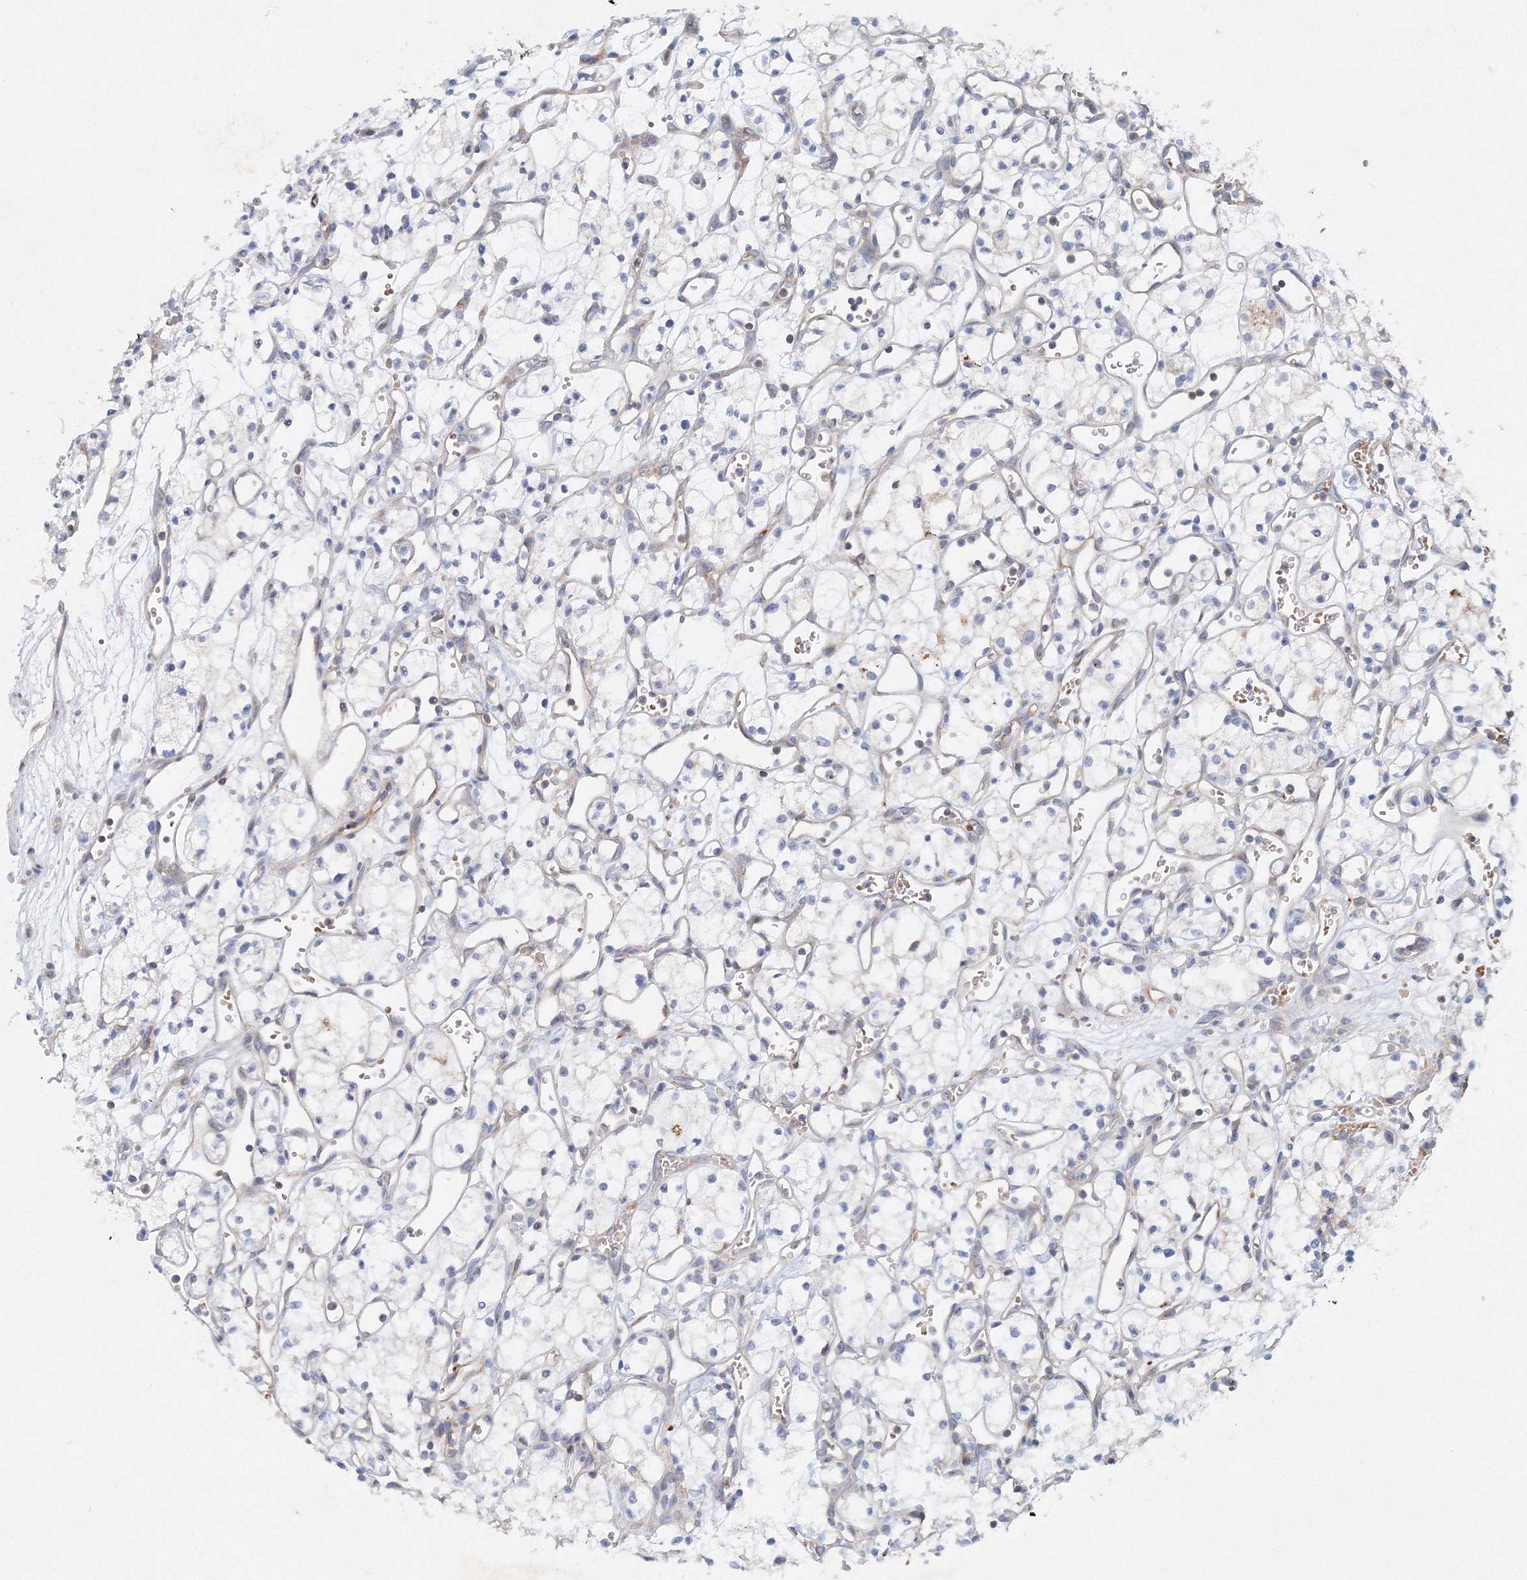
{"staining": {"intensity": "negative", "quantity": "none", "location": "none"}, "tissue": "renal cancer", "cell_type": "Tumor cells", "image_type": "cancer", "snomed": [{"axis": "morphology", "description": "Adenocarcinoma, NOS"}, {"axis": "topography", "description": "Kidney"}], "caption": "This is a histopathology image of immunohistochemistry (IHC) staining of renal cancer (adenocarcinoma), which shows no positivity in tumor cells.", "gene": "SH3BP5", "patient": {"sex": "male", "age": 59}}